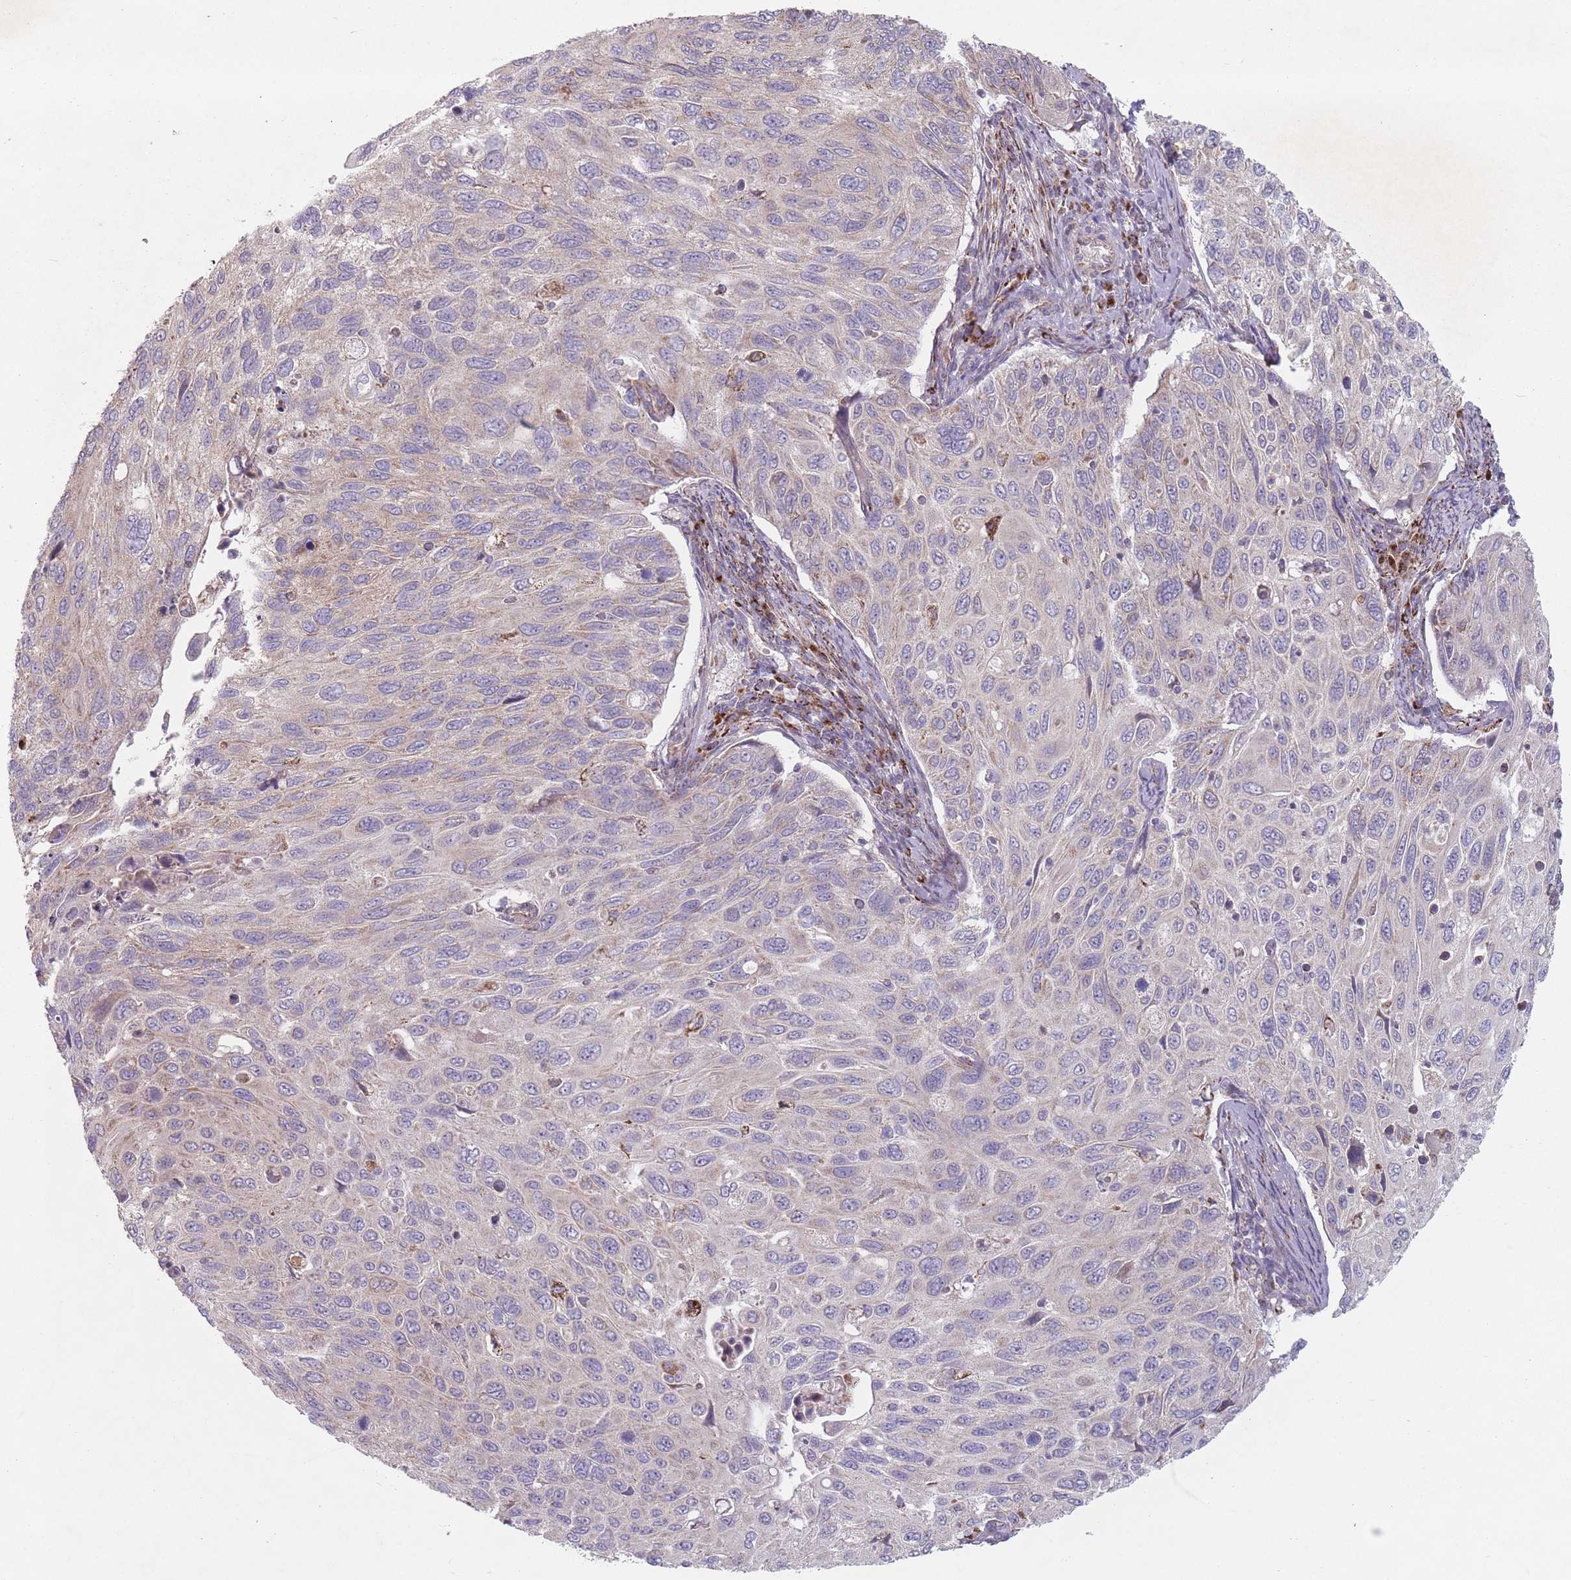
{"staining": {"intensity": "negative", "quantity": "none", "location": "none"}, "tissue": "cervical cancer", "cell_type": "Tumor cells", "image_type": "cancer", "snomed": [{"axis": "morphology", "description": "Squamous cell carcinoma, NOS"}, {"axis": "topography", "description": "Cervix"}], "caption": "This is a micrograph of IHC staining of cervical cancer, which shows no staining in tumor cells.", "gene": "OR10Q1", "patient": {"sex": "female", "age": 70}}